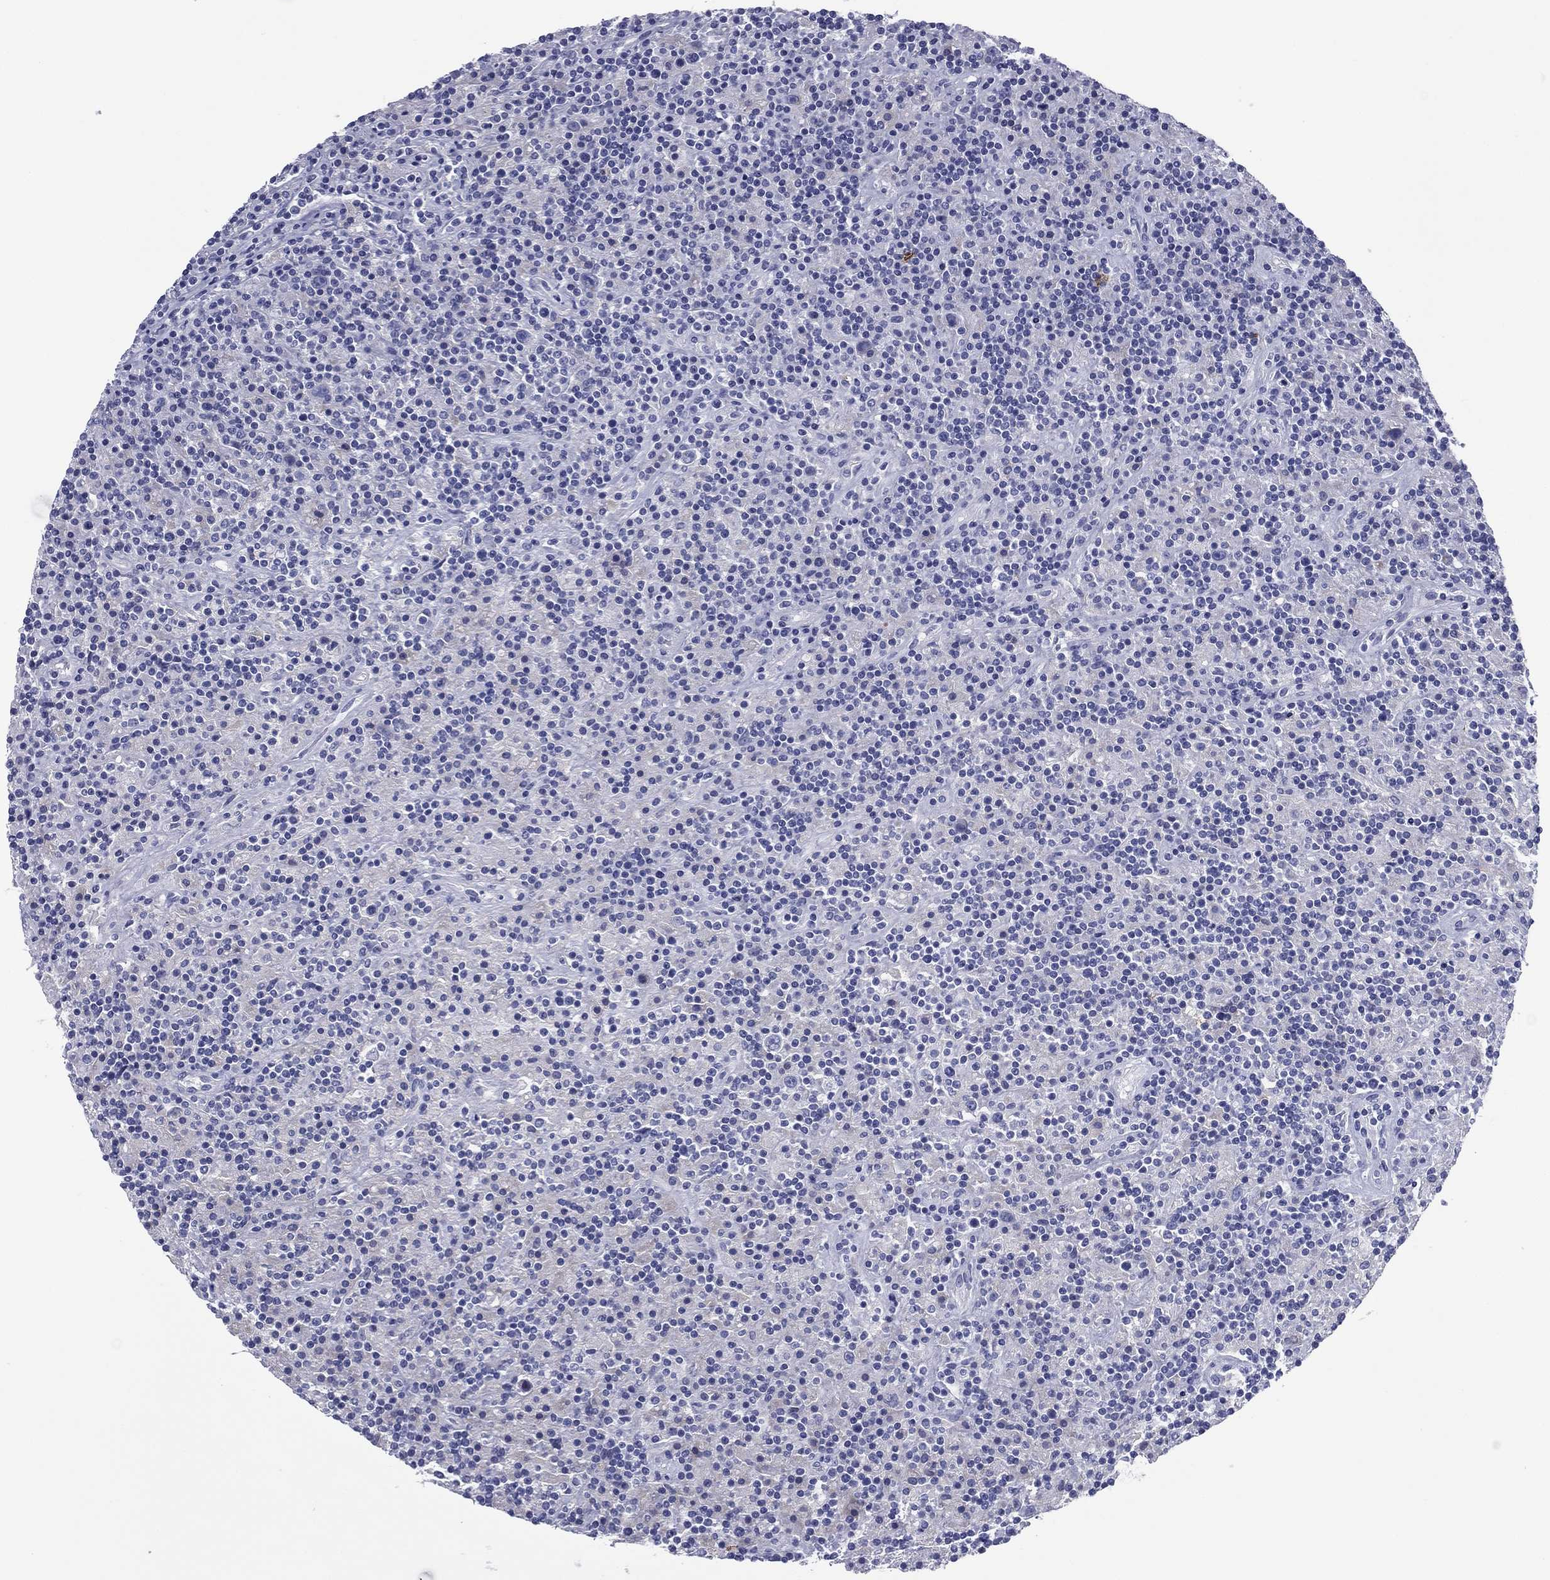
{"staining": {"intensity": "negative", "quantity": "none", "location": "none"}, "tissue": "lymphoma", "cell_type": "Tumor cells", "image_type": "cancer", "snomed": [{"axis": "morphology", "description": "Hodgkin's disease, NOS"}, {"axis": "topography", "description": "Lymph node"}], "caption": "A micrograph of Hodgkin's disease stained for a protein displays no brown staining in tumor cells. (Stains: DAB (3,3'-diaminobenzidine) immunohistochemistry with hematoxylin counter stain, Microscopy: brightfield microscopy at high magnification).", "gene": "FCER2", "patient": {"sex": "male", "age": 70}}